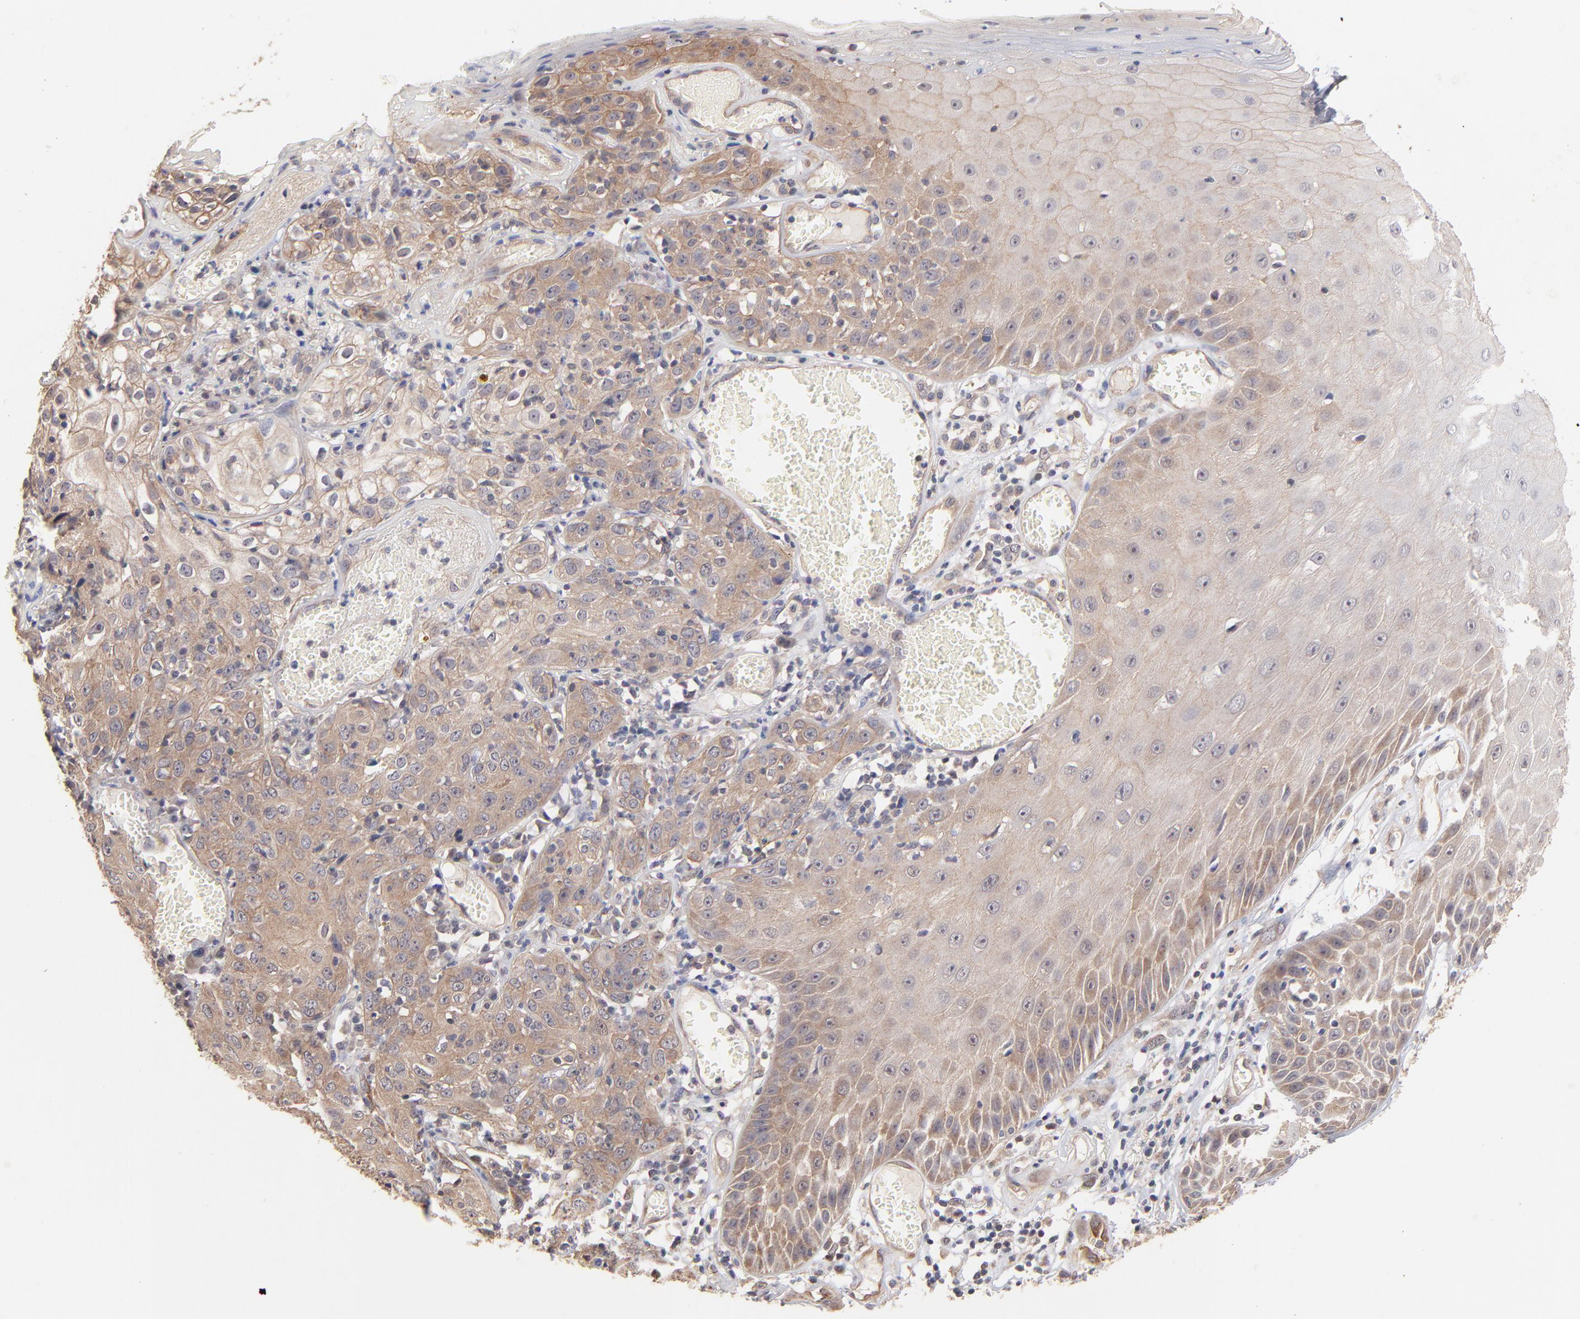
{"staining": {"intensity": "moderate", "quantity": ">75%", "location": "cytoplasmic/membranous"}, "tissue": "skin cancer", "cell_type": "Tumor cells", "image_type": "cancer", "snomed": [{"axis": "morphology", "description": "Squamous cell carcinoma, NOS"}, {"axis": "topography", "description": "Skin"}], "caption": "Immunohistochemistry (DAB (3,3'-diaminobenzidine)) staining of skin cancer exhibits moderate cytoplasmic/membranous protein staining in about >75% of tumor cells. (DAB (3,3'-diaminobenzidine) IHC, brown staining for protein, blue staining for nuclei).", "gene": "STAP2", "patient": {"sex": "male", "age": 65}}